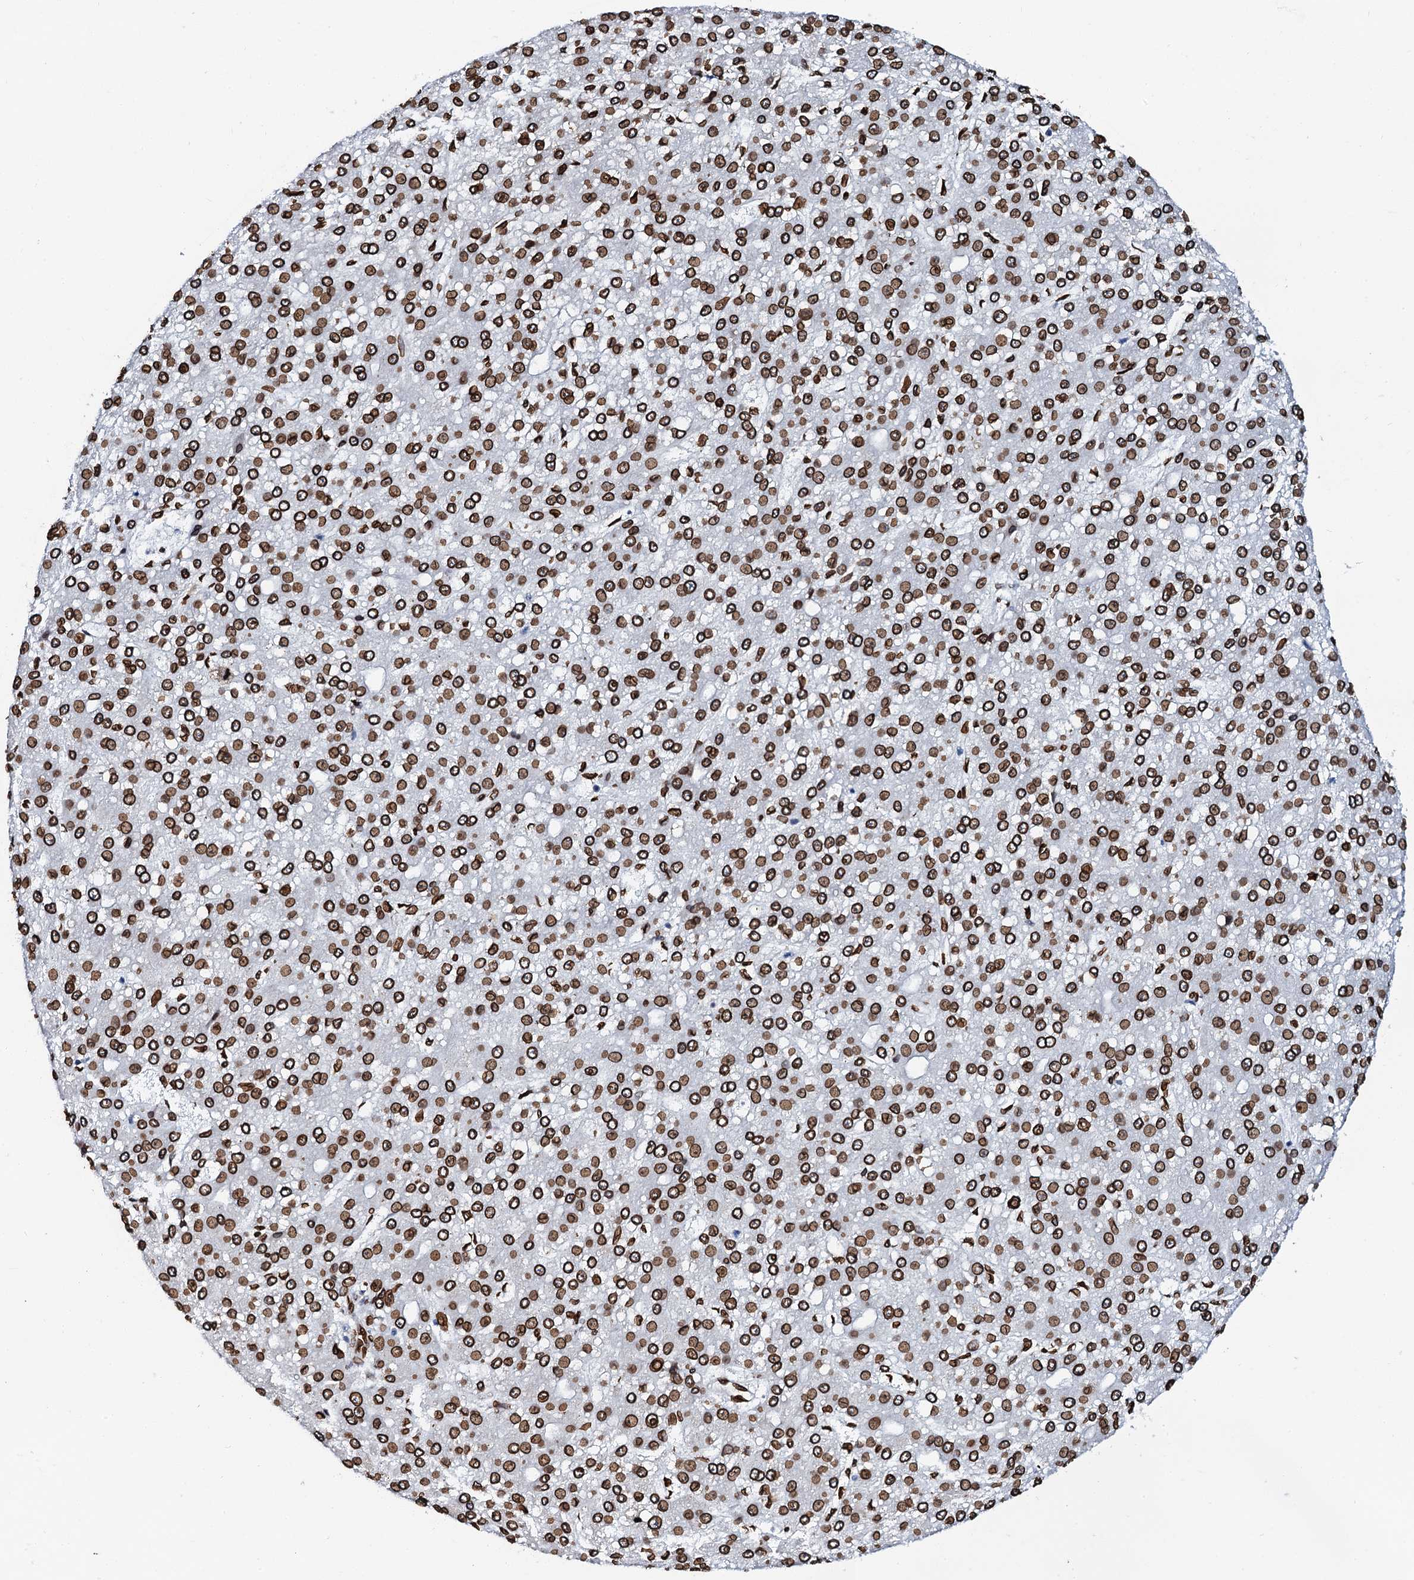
{"staining": {"intensity": "strong", "quantity": ">75%", "location": "nuclear"}, "tissue": "liver cancer", "cell_type": "Tumor cells", "image_type": "cancer", "snomed": [{"axis": "morphology", "description": "Carcinoma, Hepatocellular, NOS"}, {"axis": "topography", "description": "Liver"}], "caption": "Immunohistochemistry (IHC) photomicrograph of hepatocellular carcinoma (liver) stained for a protein (brown), which displays high levels of strong nuclear staining in about >75% of tumor cells.", "gene": "KATNAL2", "patient": {"sex": "male", "age": 67}}